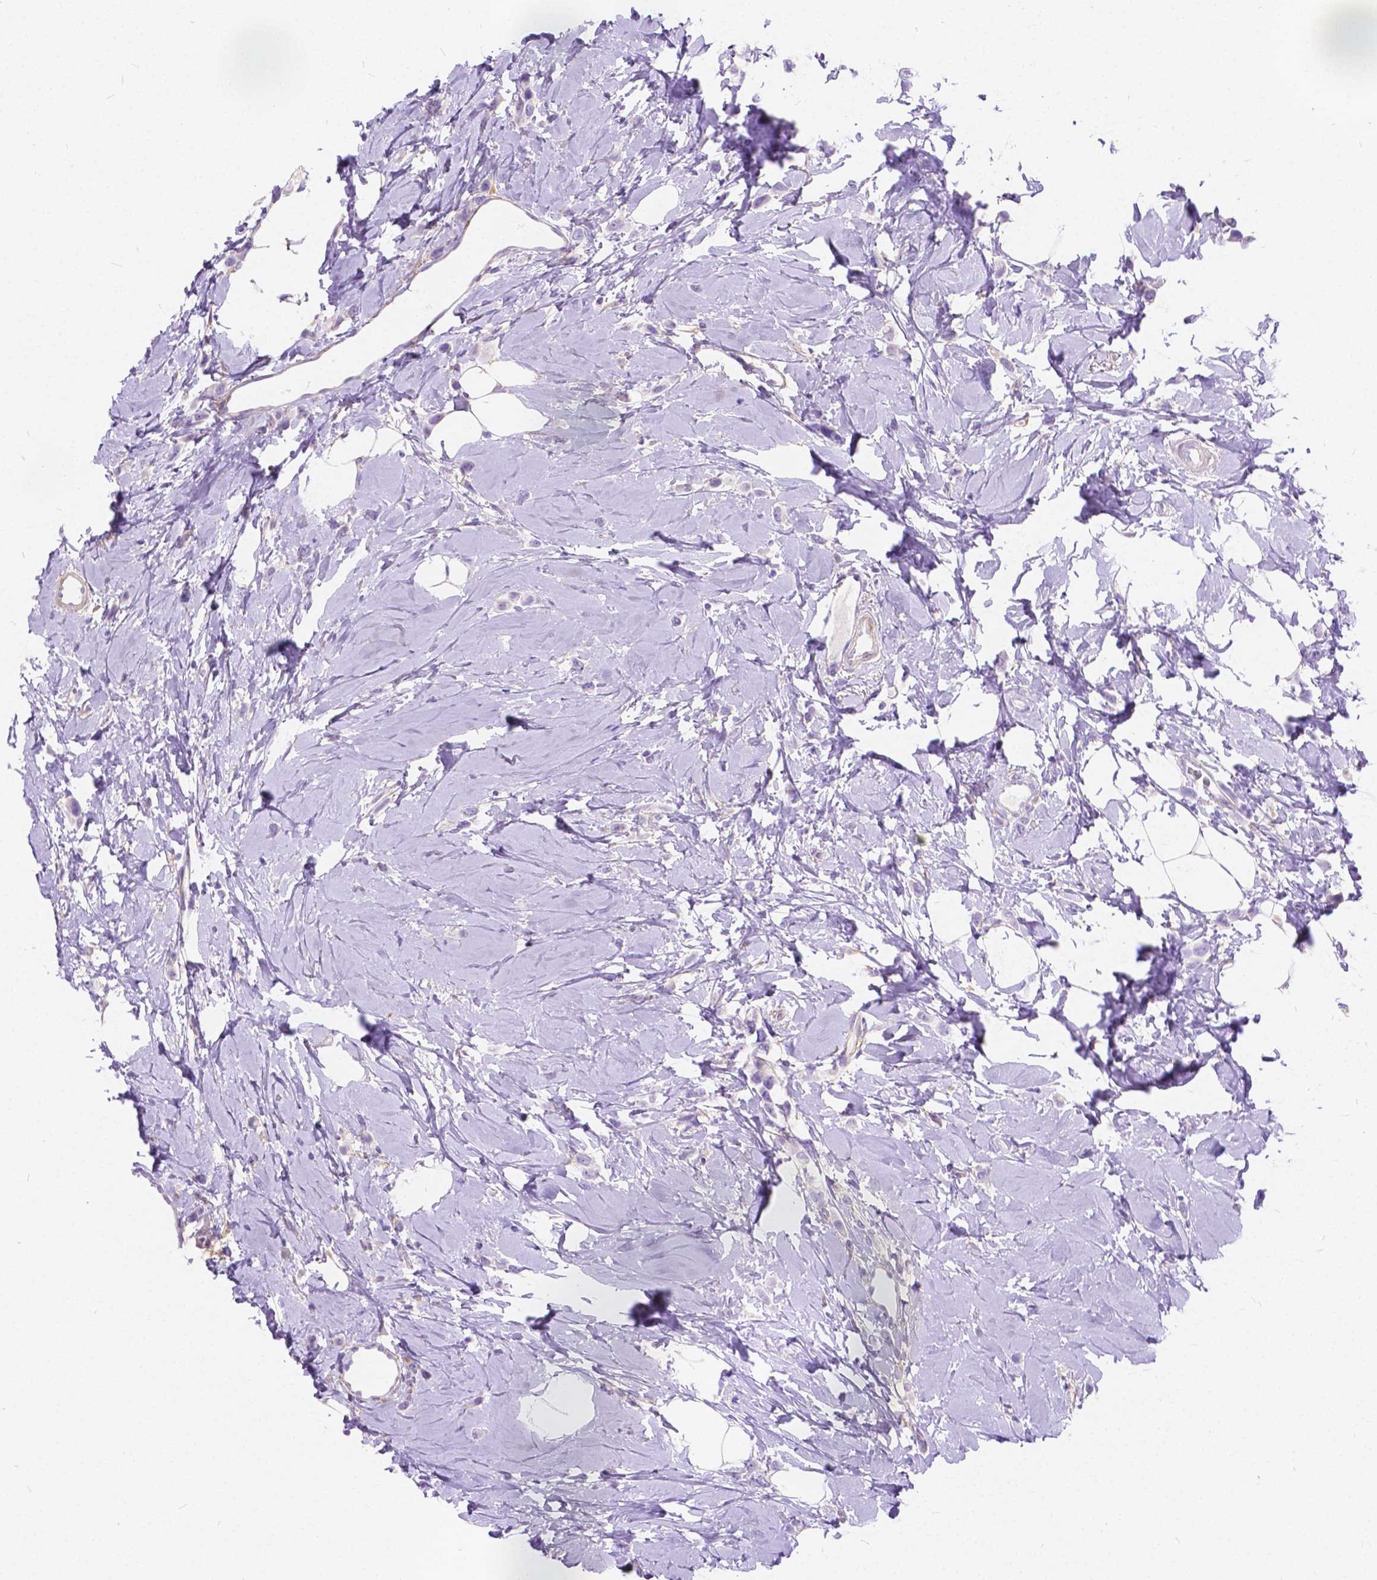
{"staining": {"intensity": "negative", "quantity": "none", "location": "none"}, "tissue": "breast cancer", "cell_type": "Tumor cells", "image_type": "cancer", "snomed": [{"axis": "morphology", "description": "Lobular carcinoma"}, {"axis": "topography", "description": "Breast"}], "caption": "High magnification brightfield microscopy of lobular carcinoma (breast) stained with DAB (brown) and counterstained with hematoxylin (blue): tumor cells show no significant staining.", "gene": "CHRM1", "patient": {"sex": "female", "age": 66}}